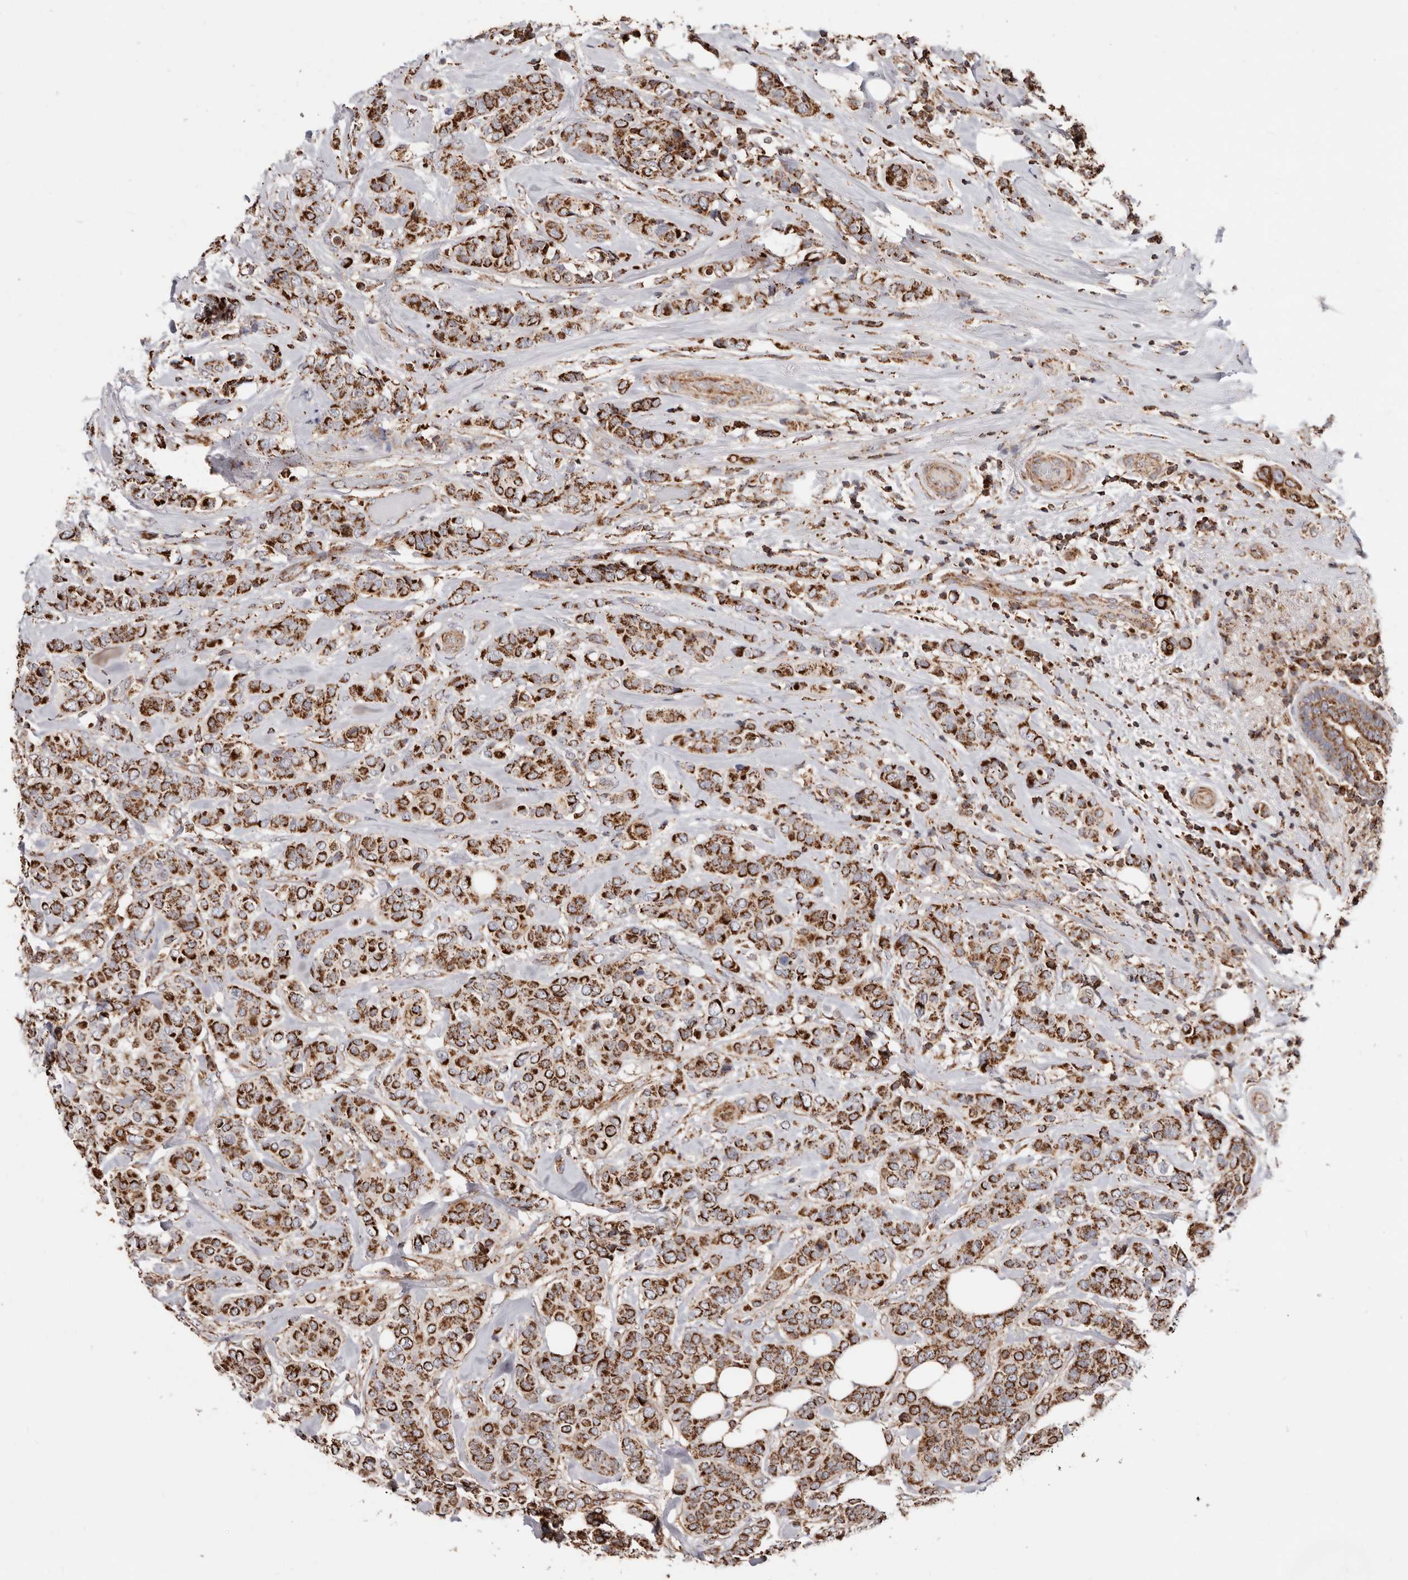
{"staining": {"intensity": "strong", "quantity": ">75%", "location": "cytoplasmic/membranous"}, "tissue": "breast cancer", "cell_type": "Tumor cells", "image_type": "cancer", "snomed": [{"axis": "morphology", "description": "Lobular carcinoma"}, {"axis": "topography", "description": "Breast"}], "caption": "Breast cancer (lobular carcinoma) tissue shows strong cytoplasmic/membranous staining in approximately >75% of tumor cells", "gene": "PRKACB", "patient": {"sex": "female", "age": 51}}